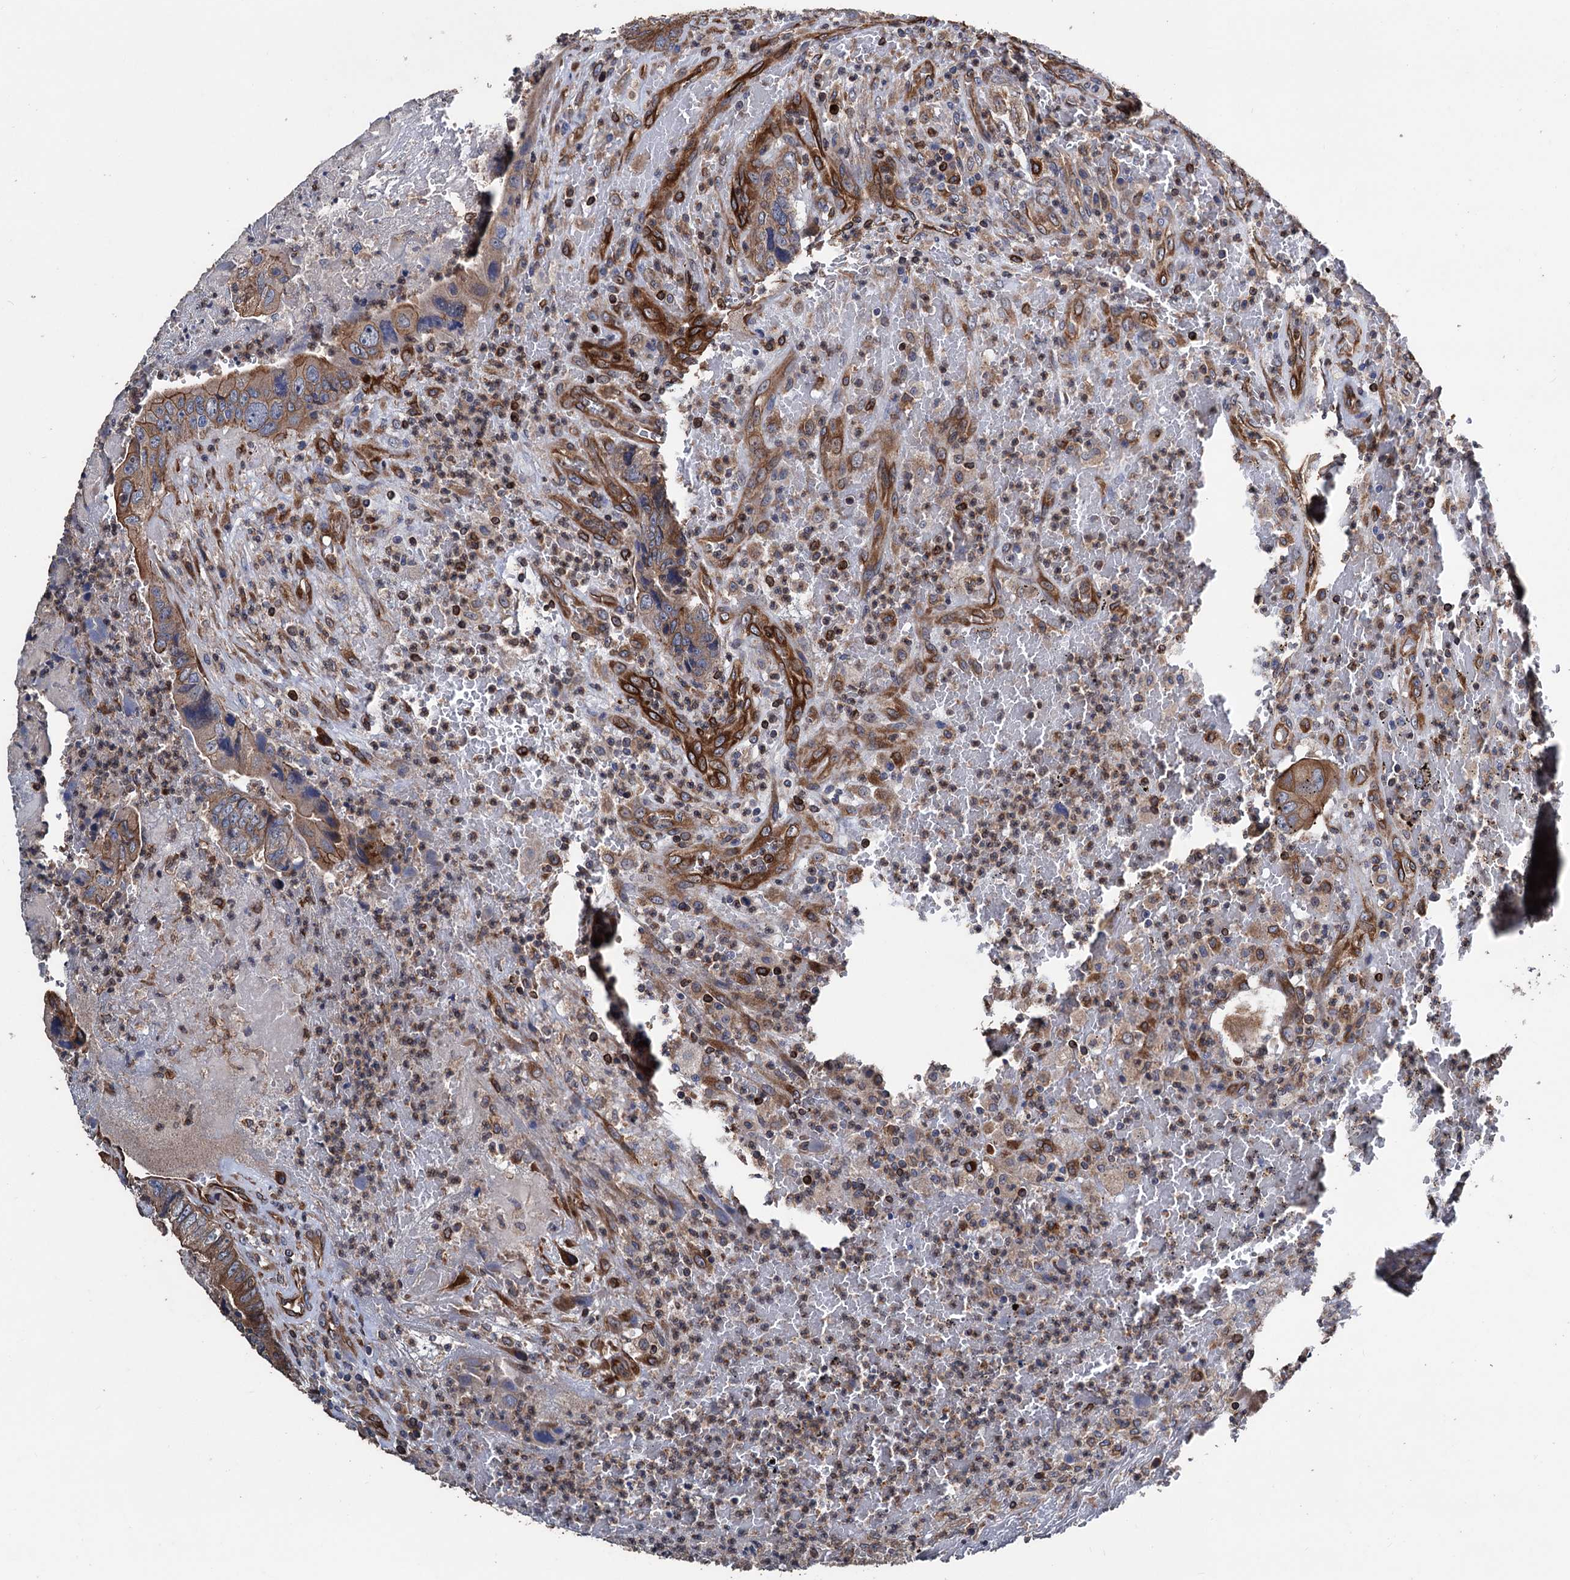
{"staining": {"intensity": "moderate", "quantity": "25%-75%", "location": "cytoplasmic/membranous"}, "tissue": "colorectal cancer", "cell_type": "Tumor cells", "image_type": "cancer", "snomed": [{"axis": "morphology", "description": "Adenocarcinoma, NOS"}, {"axis": "topography", "description": "Colon"}], "caption": "Protein staining by immunohistochemistry (IHC) displays moderate cytoplasmic/membranous staining in approximately 25%-75% of tumor cells in colorectal cancer (adenocarcinoma). Nuclei are stained in blue.", "gene": "STING1", "patient": {"sex": "female", "age": 67}}